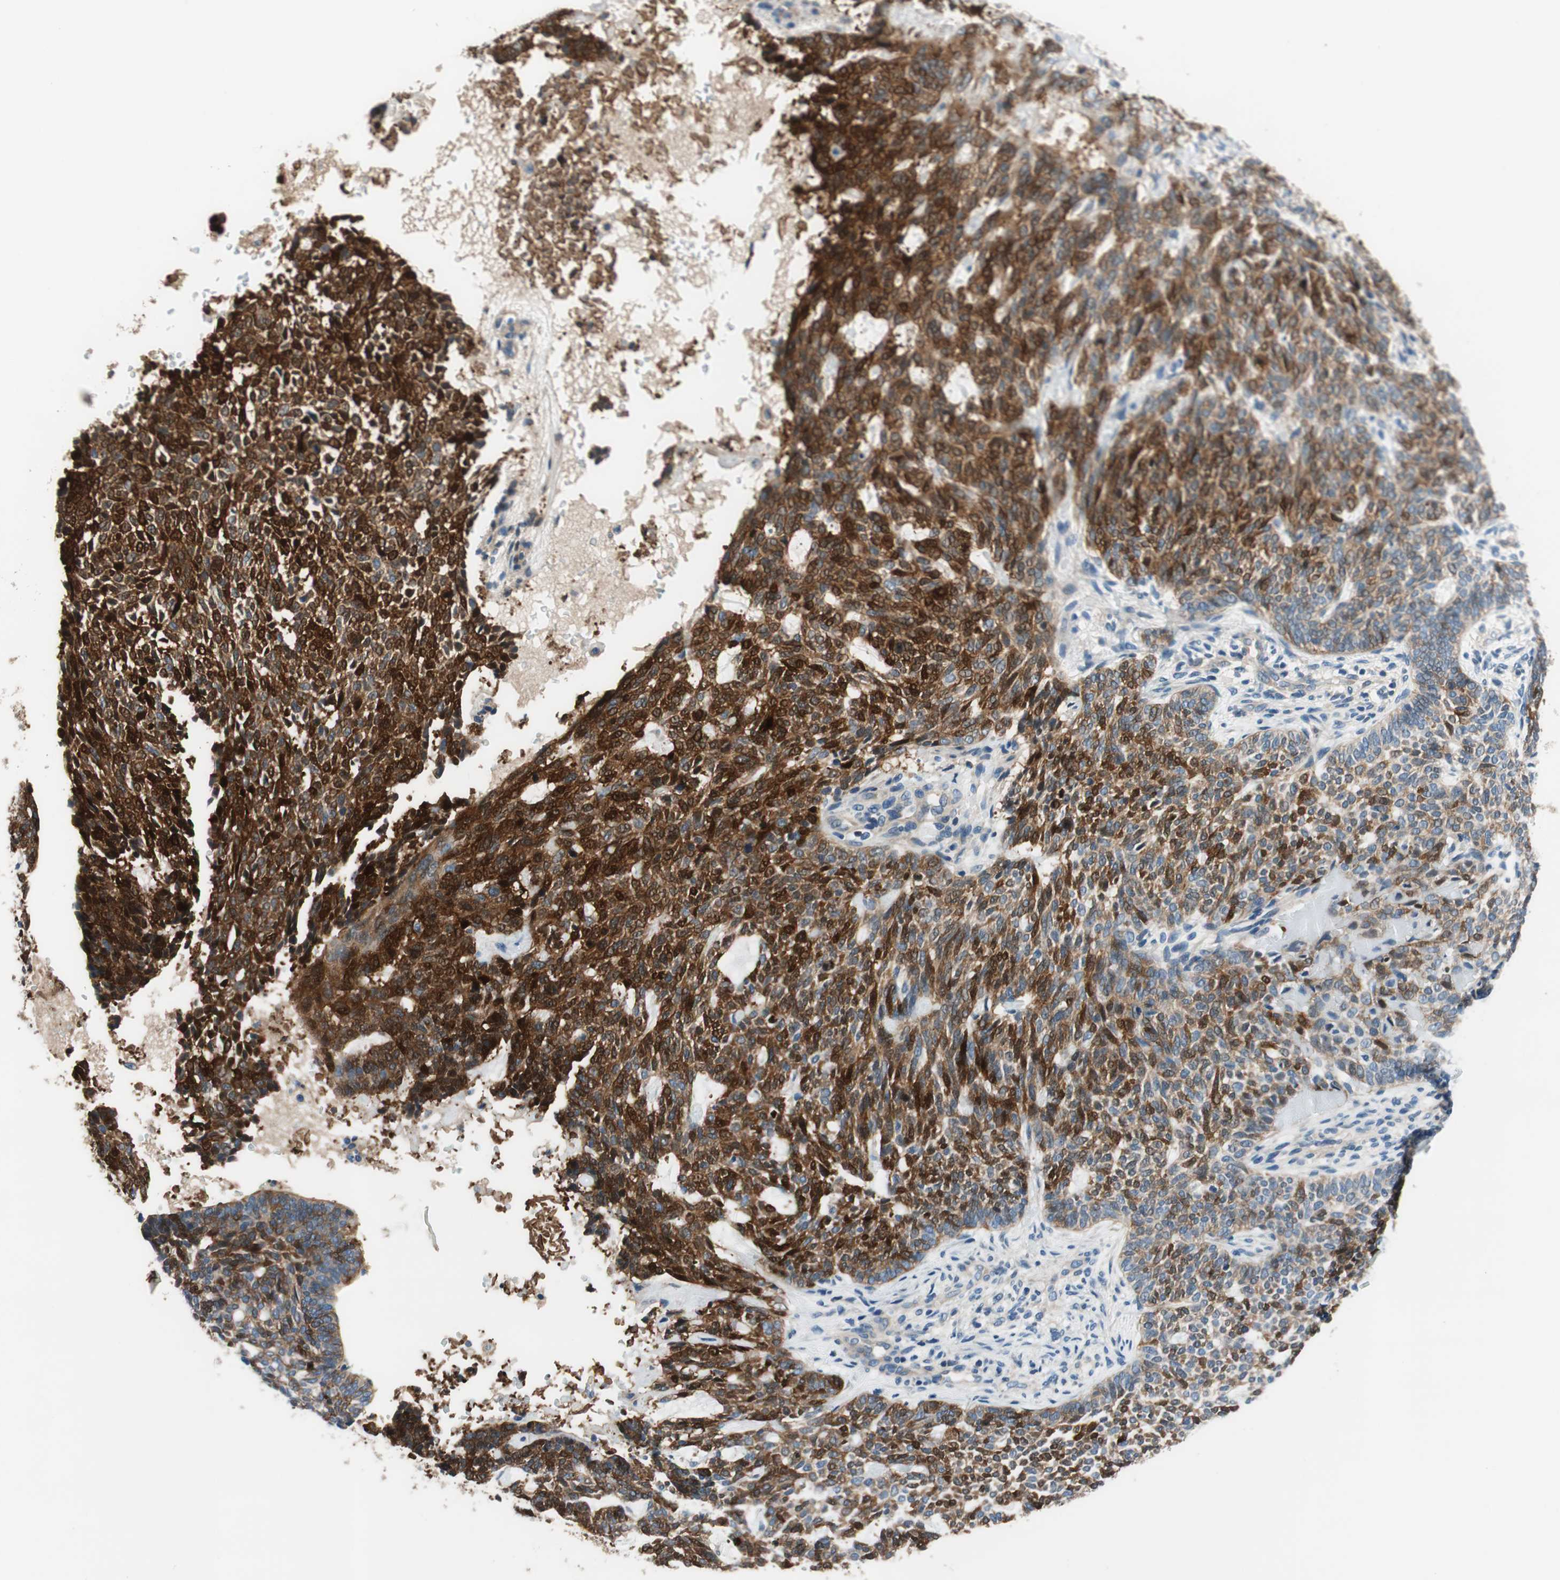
{"staining": {"intensity": "strong", "quantity": ">75%", "location": "cytoplasmic/membranous"}, "tissue": "skin cancer", "cell_type": "Tumor cells", "image_type": "cancer", "snomed": [{"axis": "morphology", "description": "Basal cell carcinoma"}, {"axis": "topography", "description": "Skin"}], "caption": "This histopathology image reveals skin basal cell carcinoma stained with immunohistochemistry to label a protein in brown. The cytoplasmic/membranous of tumor cells show strong positivity for the protein. Nuclei are counter-stained blue.", "gene": "CALML3", "patient": {"sex": "male", "age": 87}}